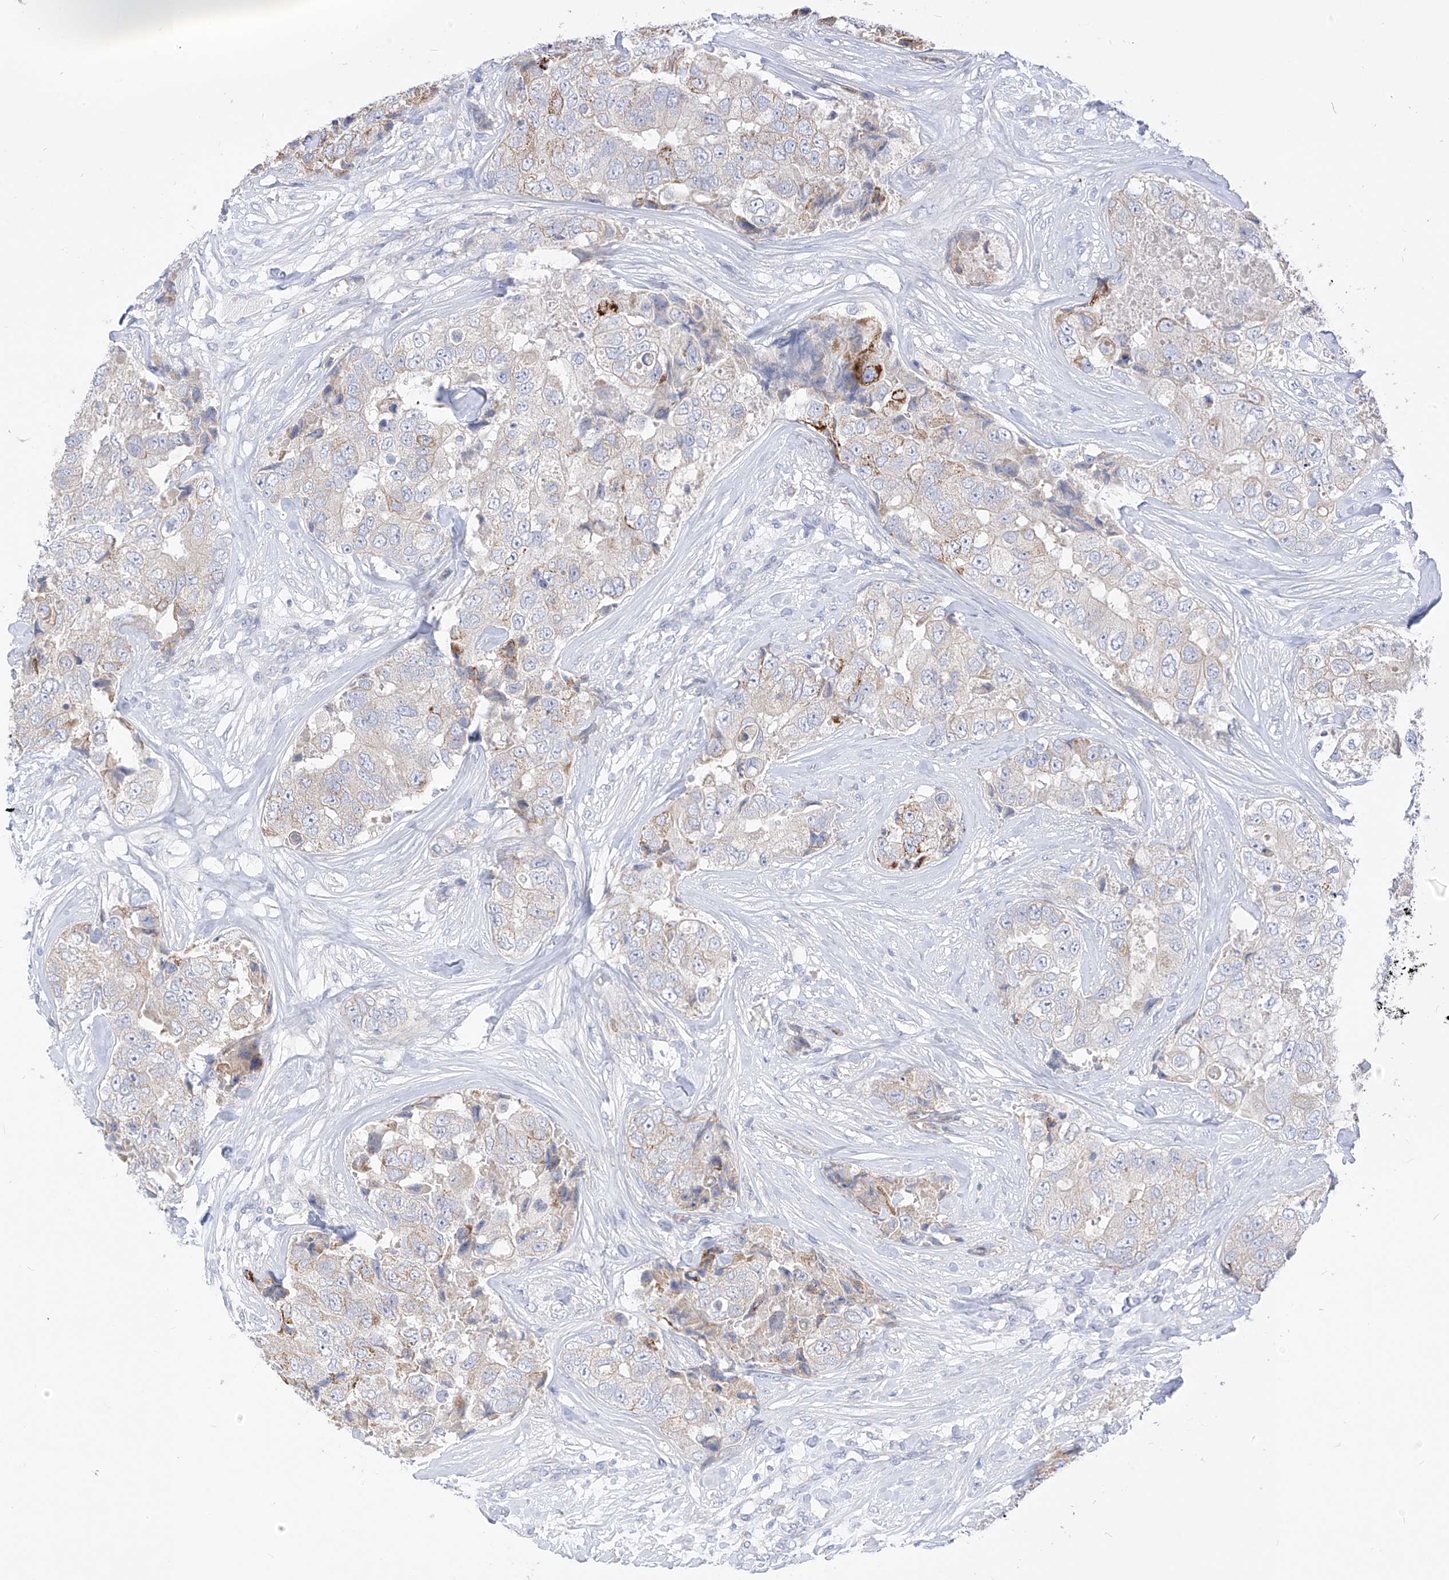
{"staining": {"intensity": "moderate", "quantity": "<25%", "location": "cytoplasmic/membranous"}, "tissue": "breast cancer", "cell_type": "Tumor cells", "image_type": "cancer", "snomed": [{"axis": "morphology", "description": "Duct carcinoma"}, {"axis": "topography", "description": "Breast"}], "caption": "The immunohistochemical stain labels moderate cytoplasmic/membranous staining in tumor cells of breast cancer tissue.", "gene": "RASA2", "patient": {"sex": "female", "age": 62}}